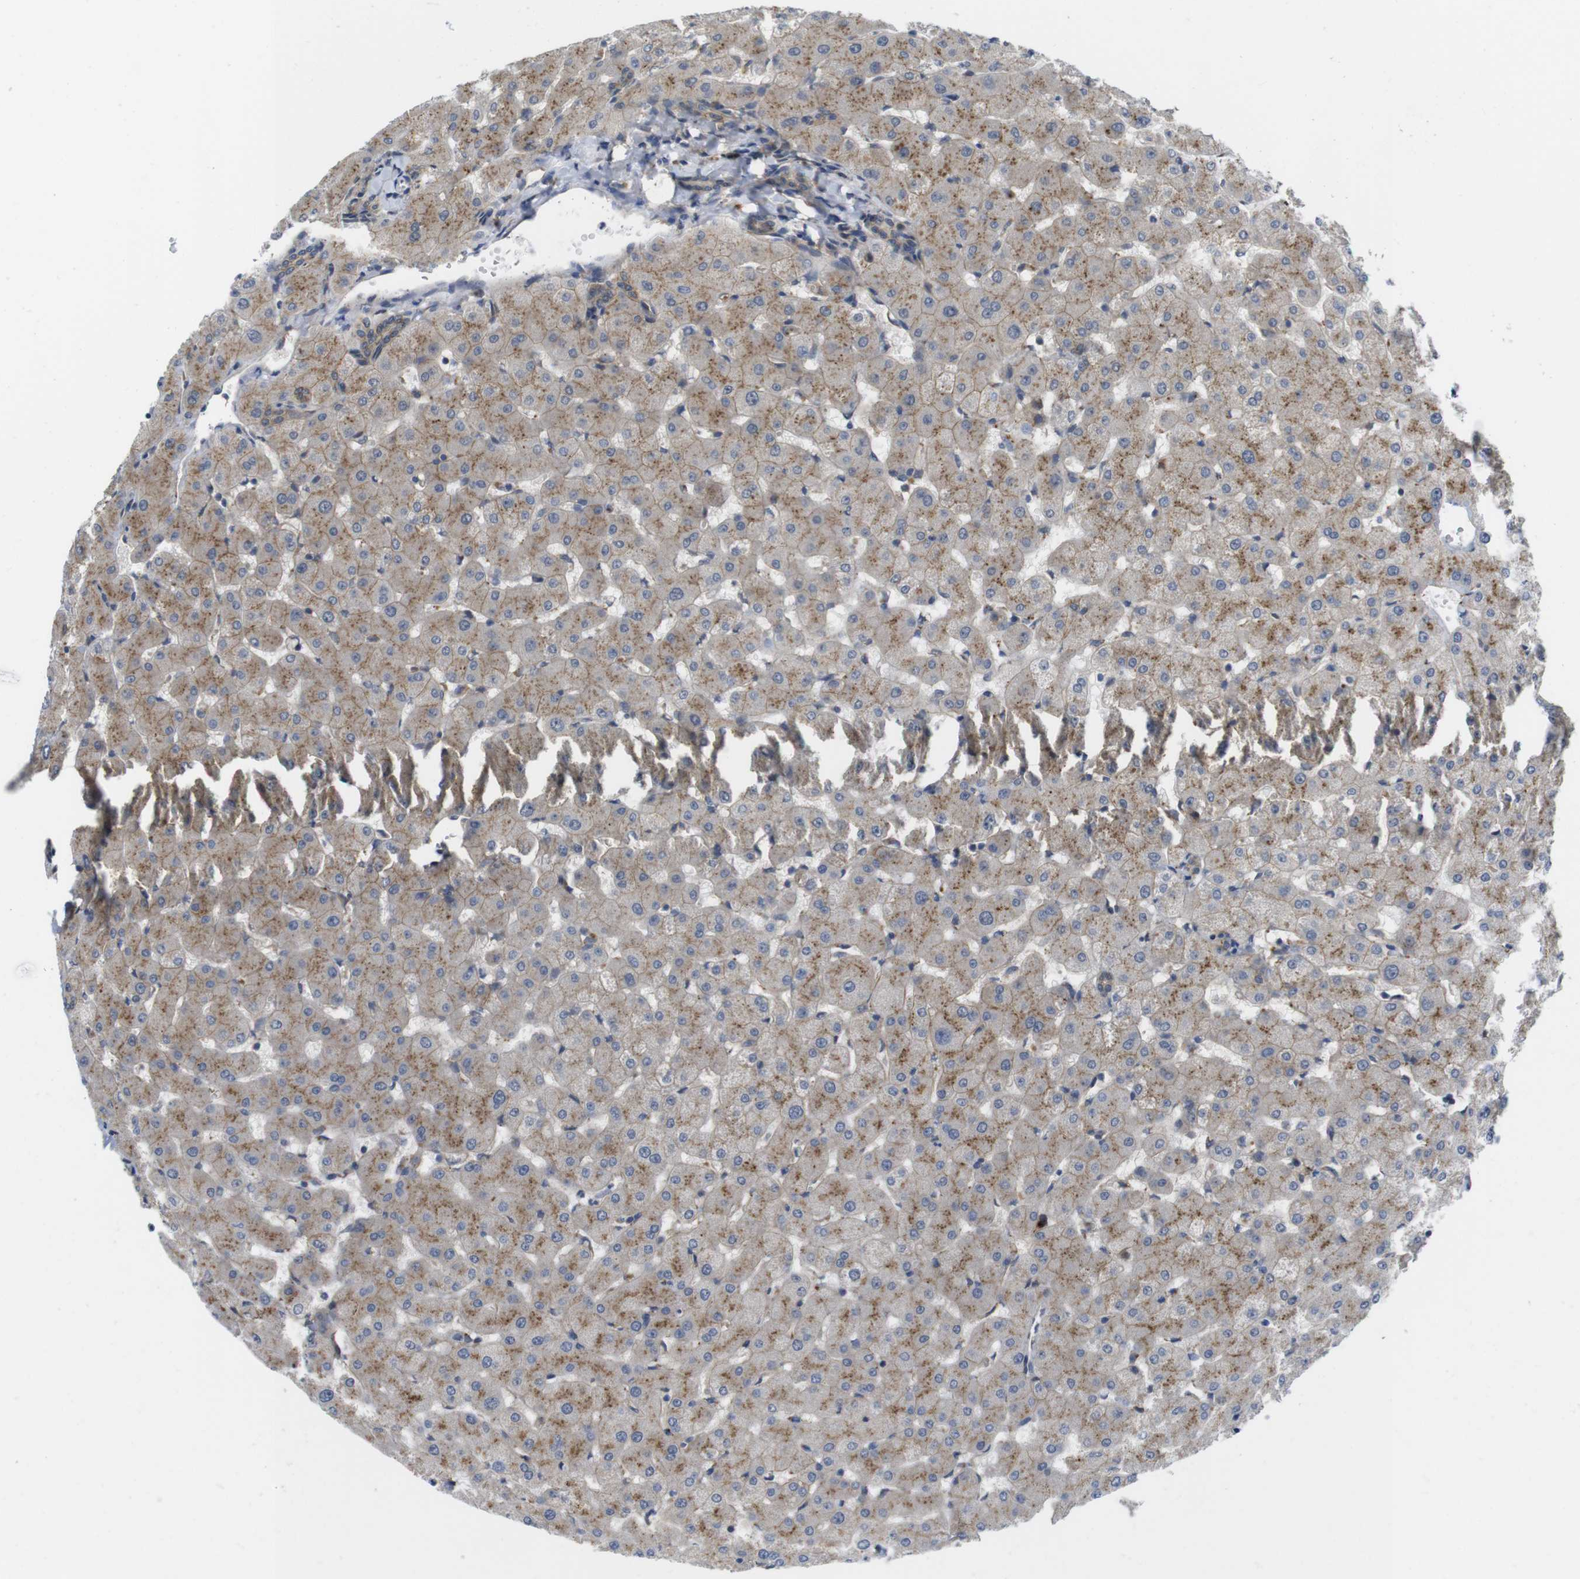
{"staining": {"intensity": "weak", "quantity": ">75%", "location": "cytoplasmic/membranous"}, "tissue": "liver", "cell_type": "Cholangiocytes", "image_type": "normal", "snomed": [{"axis": "morphology", "description": "Normal tissue, NOS"}, {"axis": "topography", "description": "Liver"}], "caption": "Protein expression analysis of unremarkable human liver reveals weak cytoplasmic/membranous staining in about >75% of cholangiocytes. (Brightfield microscopy of DAB IHC at high magnification).", "gene": "ZDHHC5", "patient": {"sex": "female", "age": 63}}